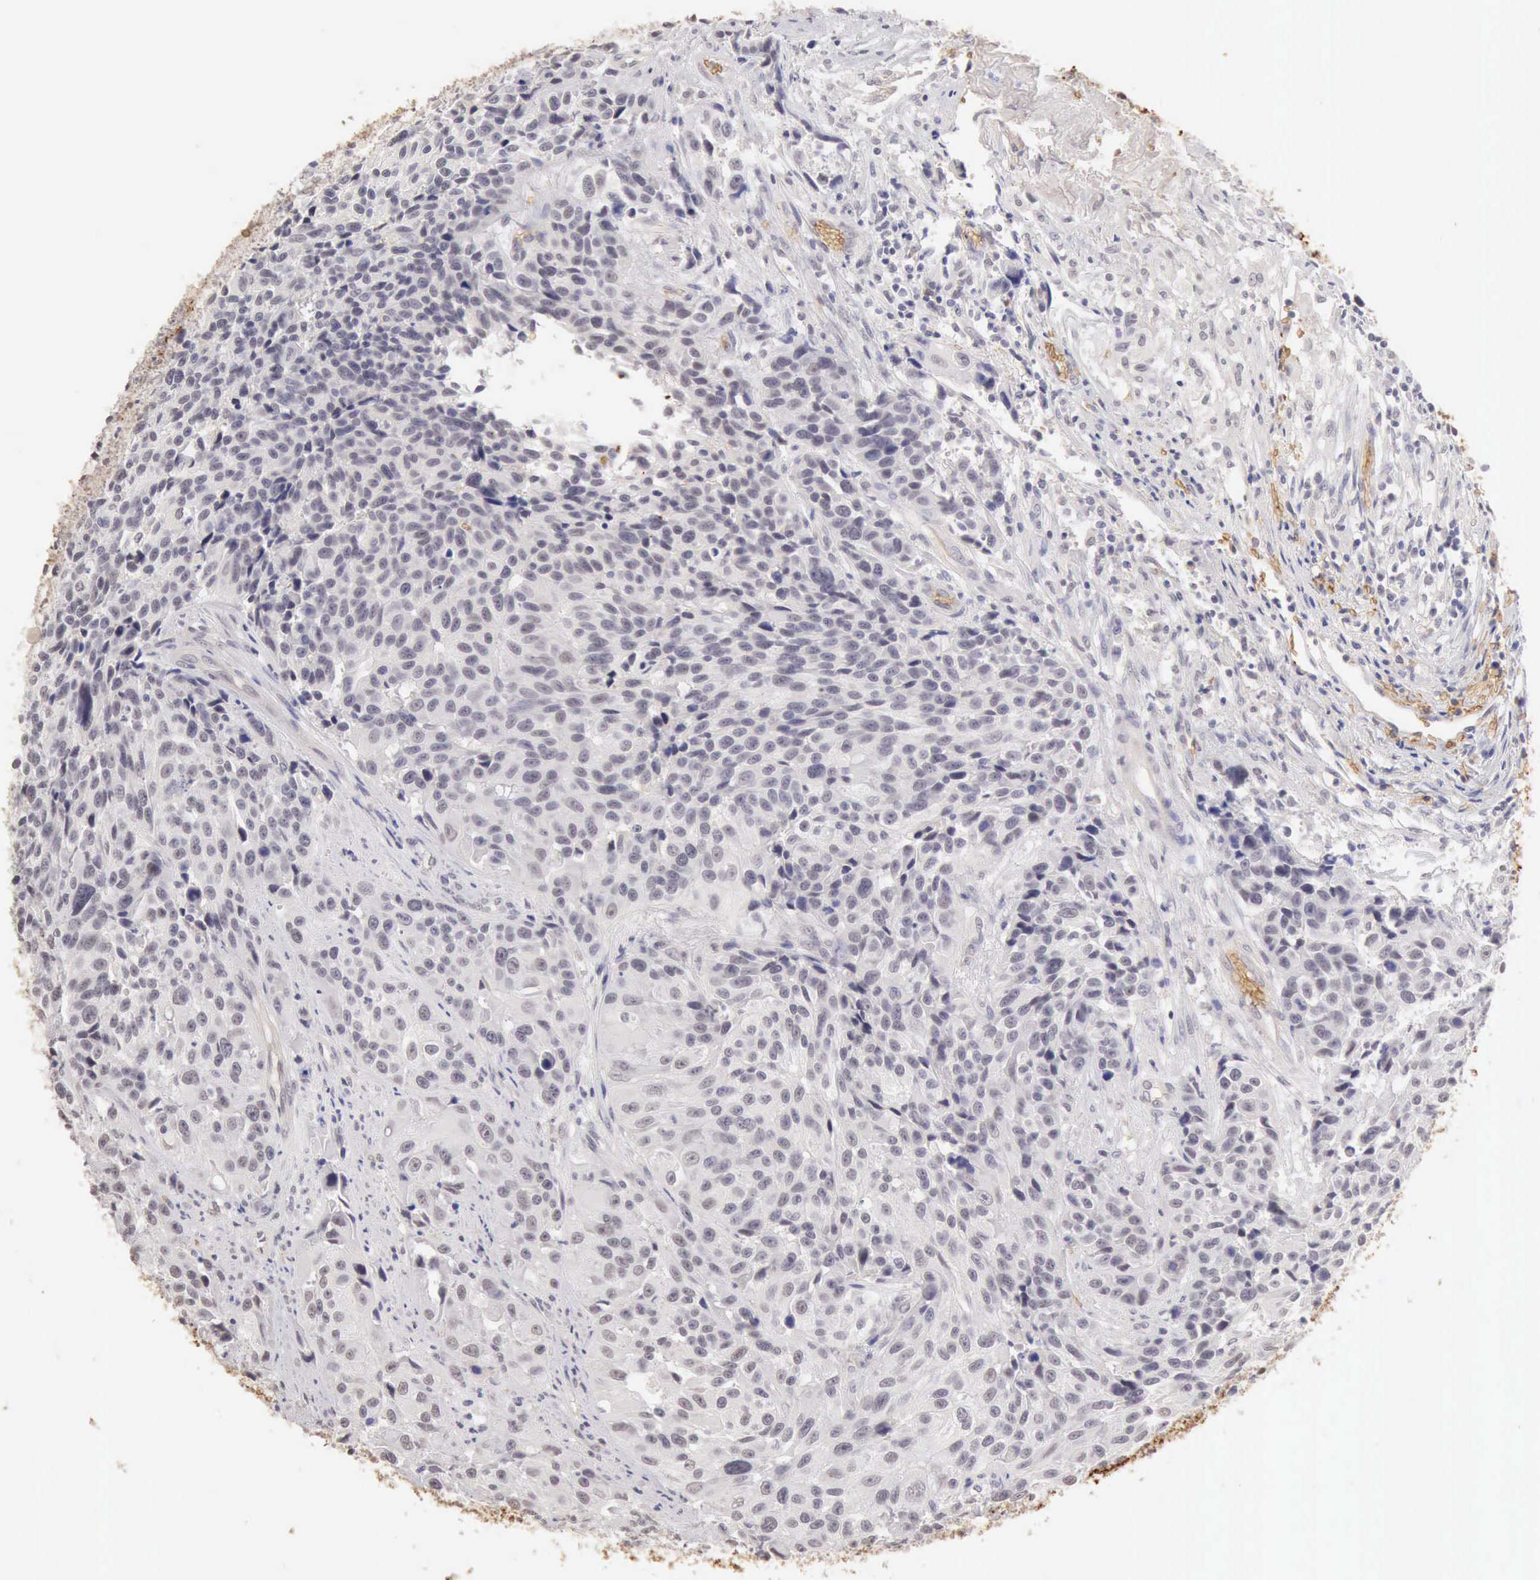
{"staining": {"intensity": "weak", "quantity": "<25%", "location": "nuclear"}, "tissue": "urothelial cancer", "cell_type": "Tumor cells", "image_type": "cancer", "snomed": [{"axis": "morphology", "description": "Urothelial carcinoma, High grade"}, {"axis": "topography", "description": "Urinary bladder"}], "caption": "The immunohistochemistry (IHC) photomicrograph has no significant expression in tumor cells of urothelial carcinoma (high-grade) tissue.", "gene": "CFI", "patient": {"sex": "female", "age": 81}}